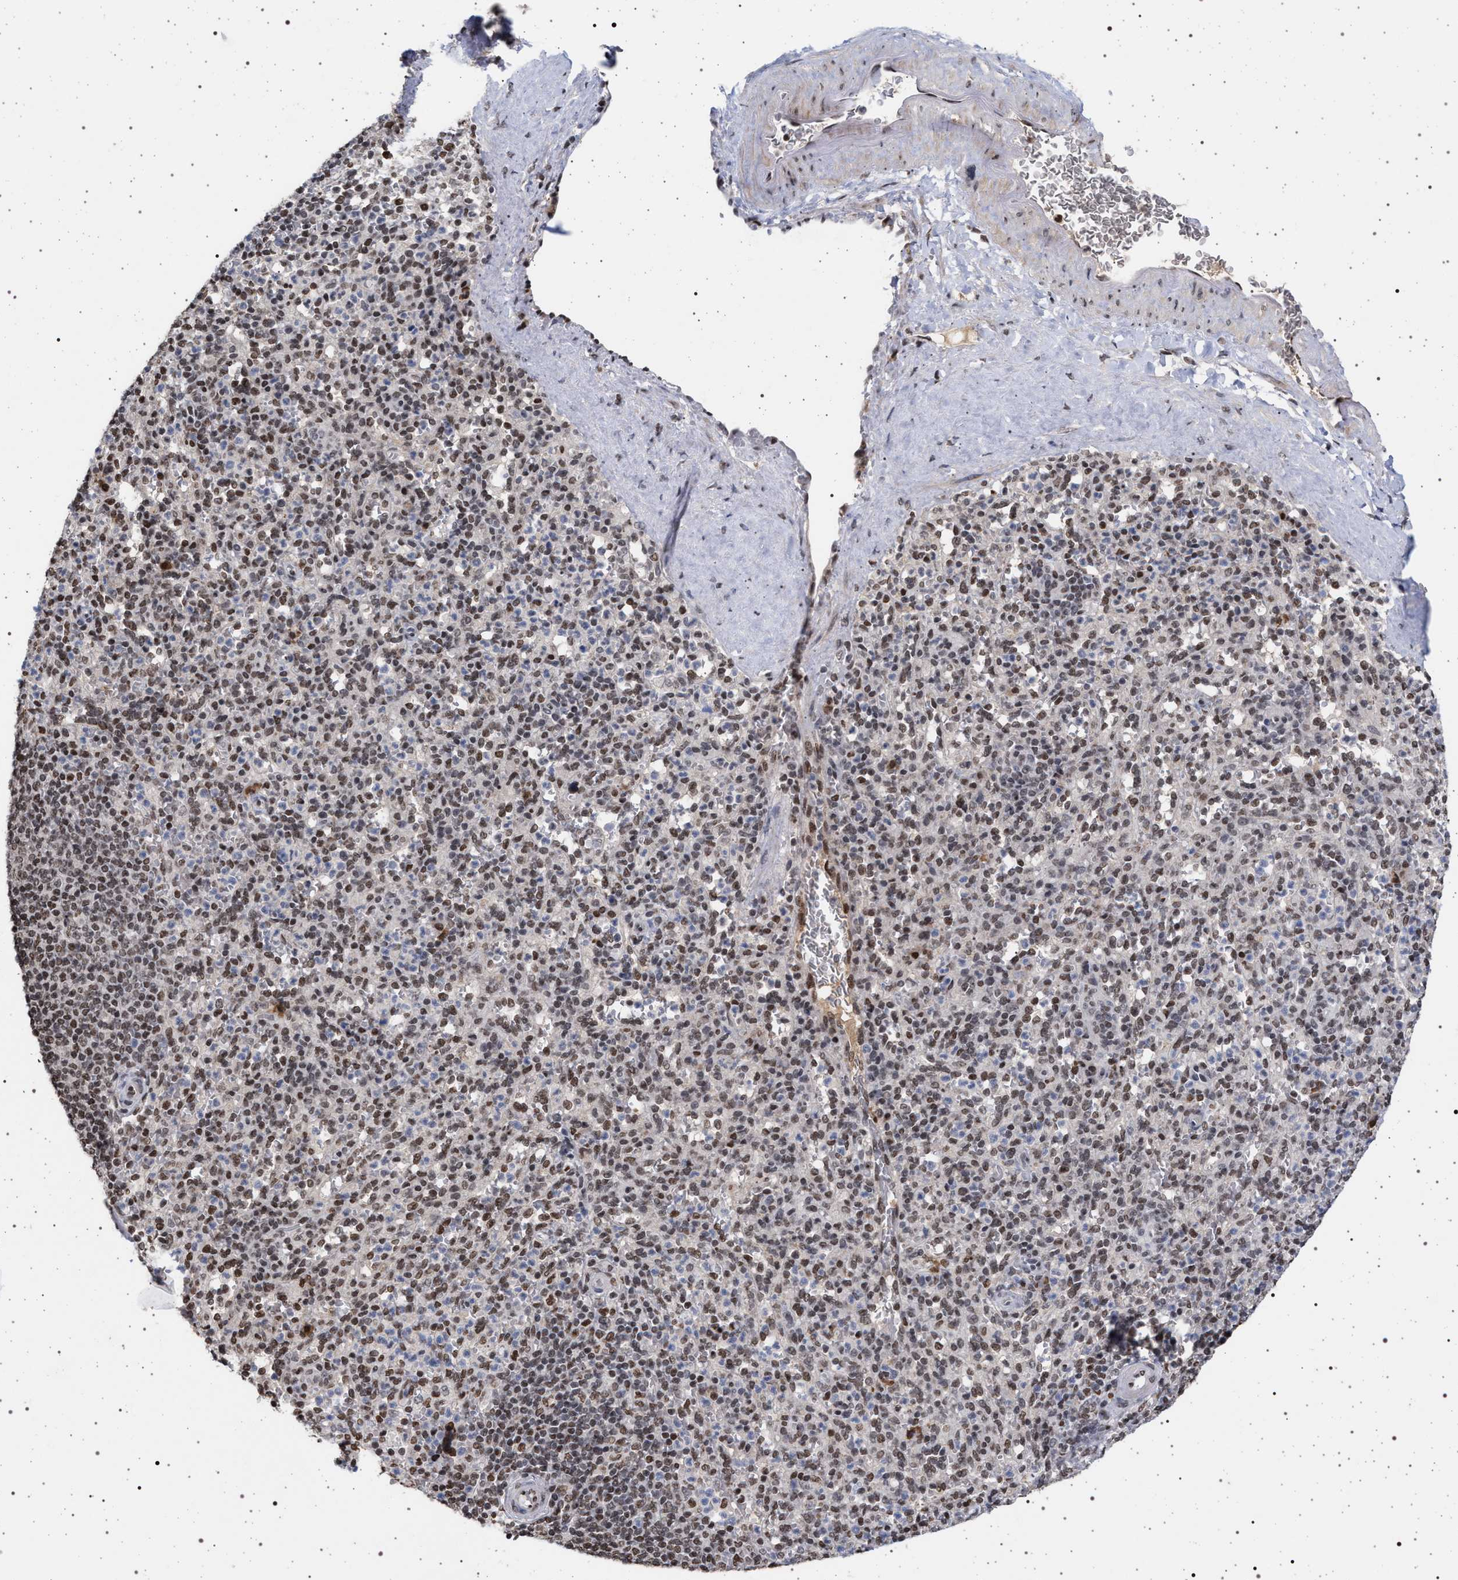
{"staining": {"intensity": "moderate", "quantity": "25%-75%", "location": "nuclear"}, "tissue": "spleen", "cell_type": "Cells in red pulp", "image_type": "normal", "snomed": [{"axis": "morphology", "description": "Normal tissue, NOS"}, {"axis": "topography", "description": "Spleen"}], "caption": "Immunohistochemistry image of unremarkable spleen: spleen stained using immunohistochemistry (IHC) reveals medium levels of moderate protein expression localized specifically in the nuclear of cells in red pulp, appearing as a nuclear brown color.", "gene": "PHF12", "patient": {"sex": "male", "age": 36}}